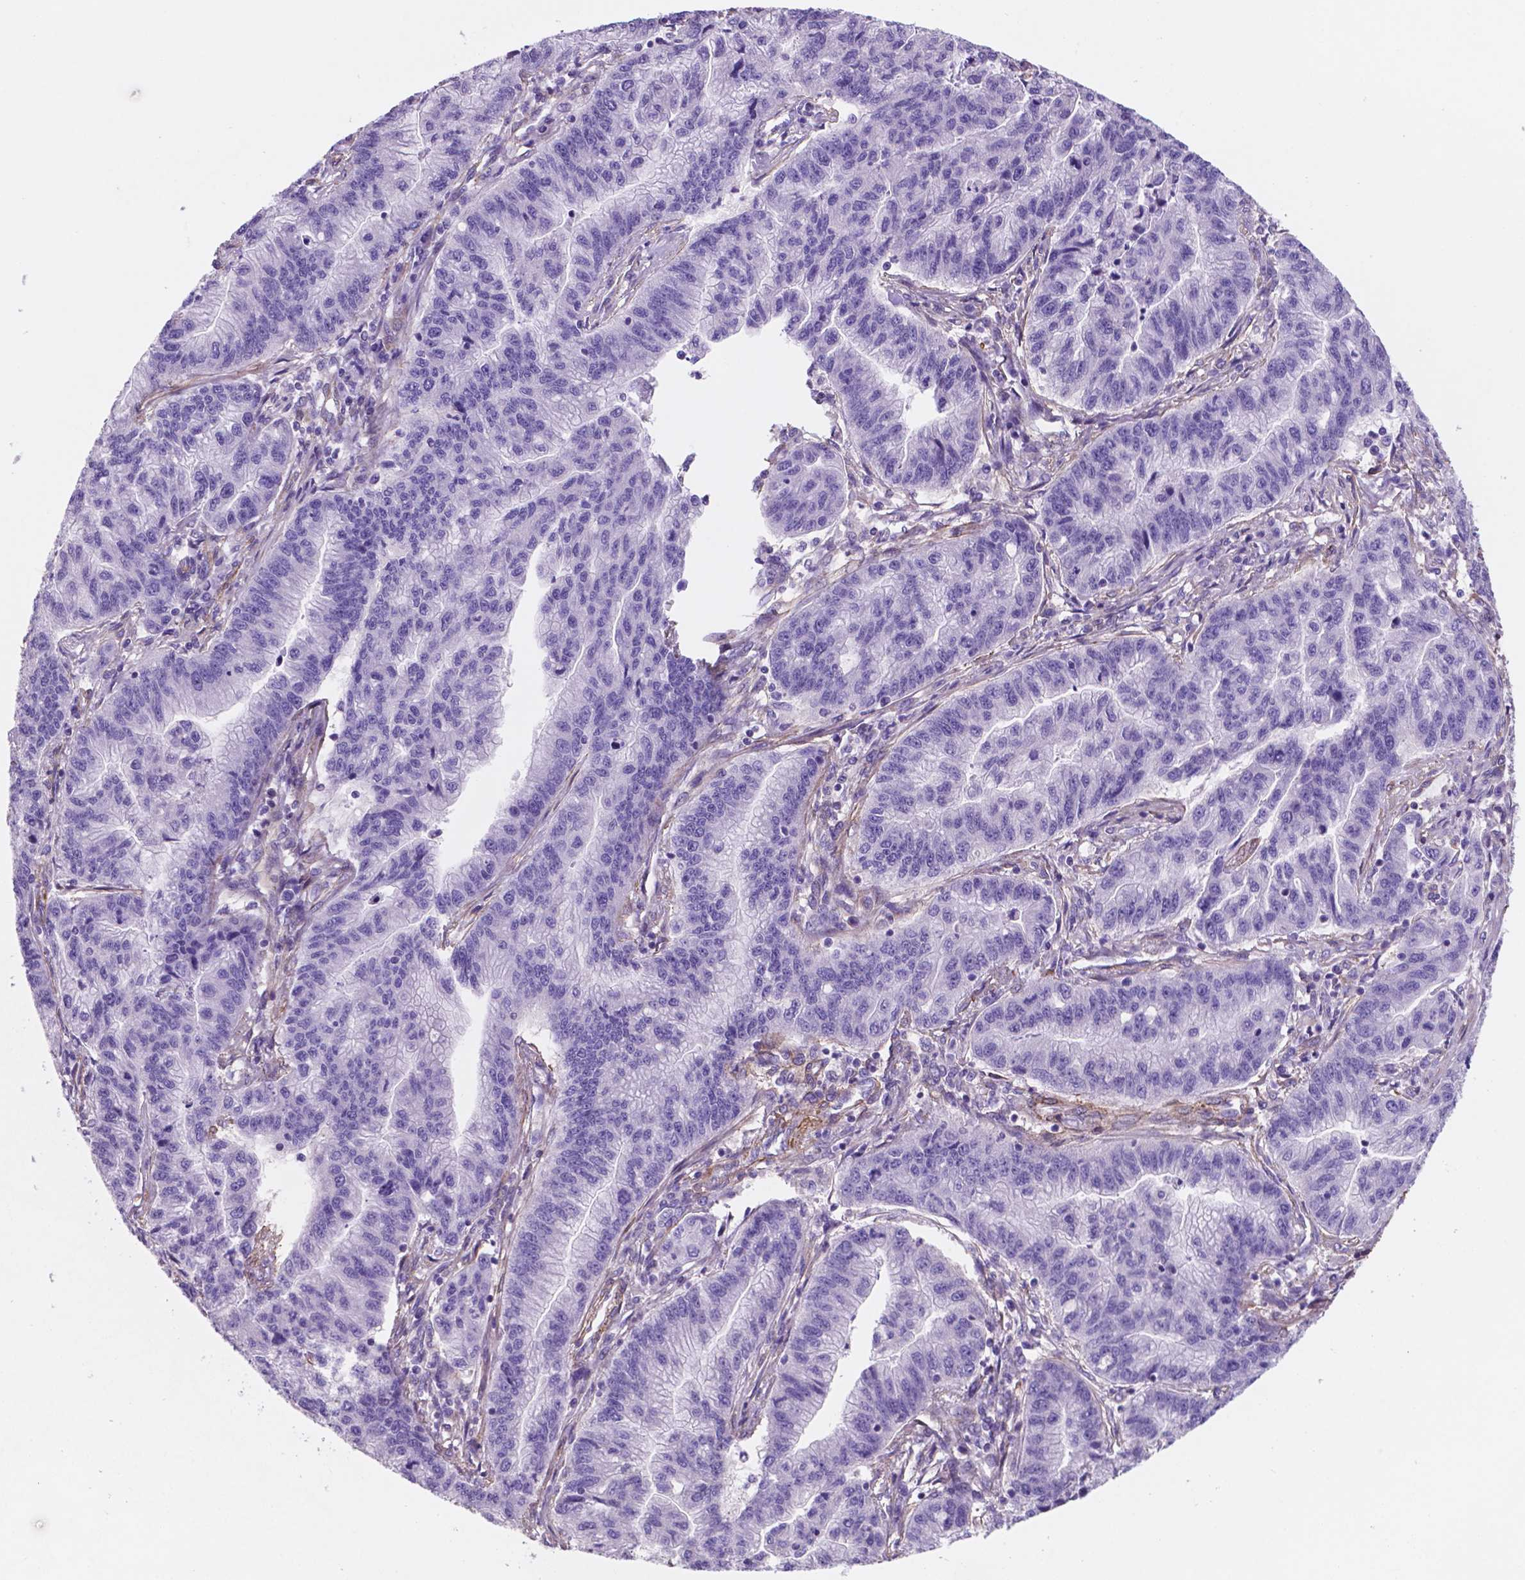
{"staining": {"intensity": "negative", "quantity": "none", "location": "none"}, "tissue": "stomach cancer", "cell_type": "Tumor cells", "image_type": "cancer", "snomed": [{"axis": "morphology", "description": "Adenocarcinoma, NOS"}, {"axis": "topography", "description": "Stomach"}], "caption": "Tumor cells show no significant protein expression in stomach cancer.", "gene": "TOR2A", "patient": {"sex": "male", "age": 83}}